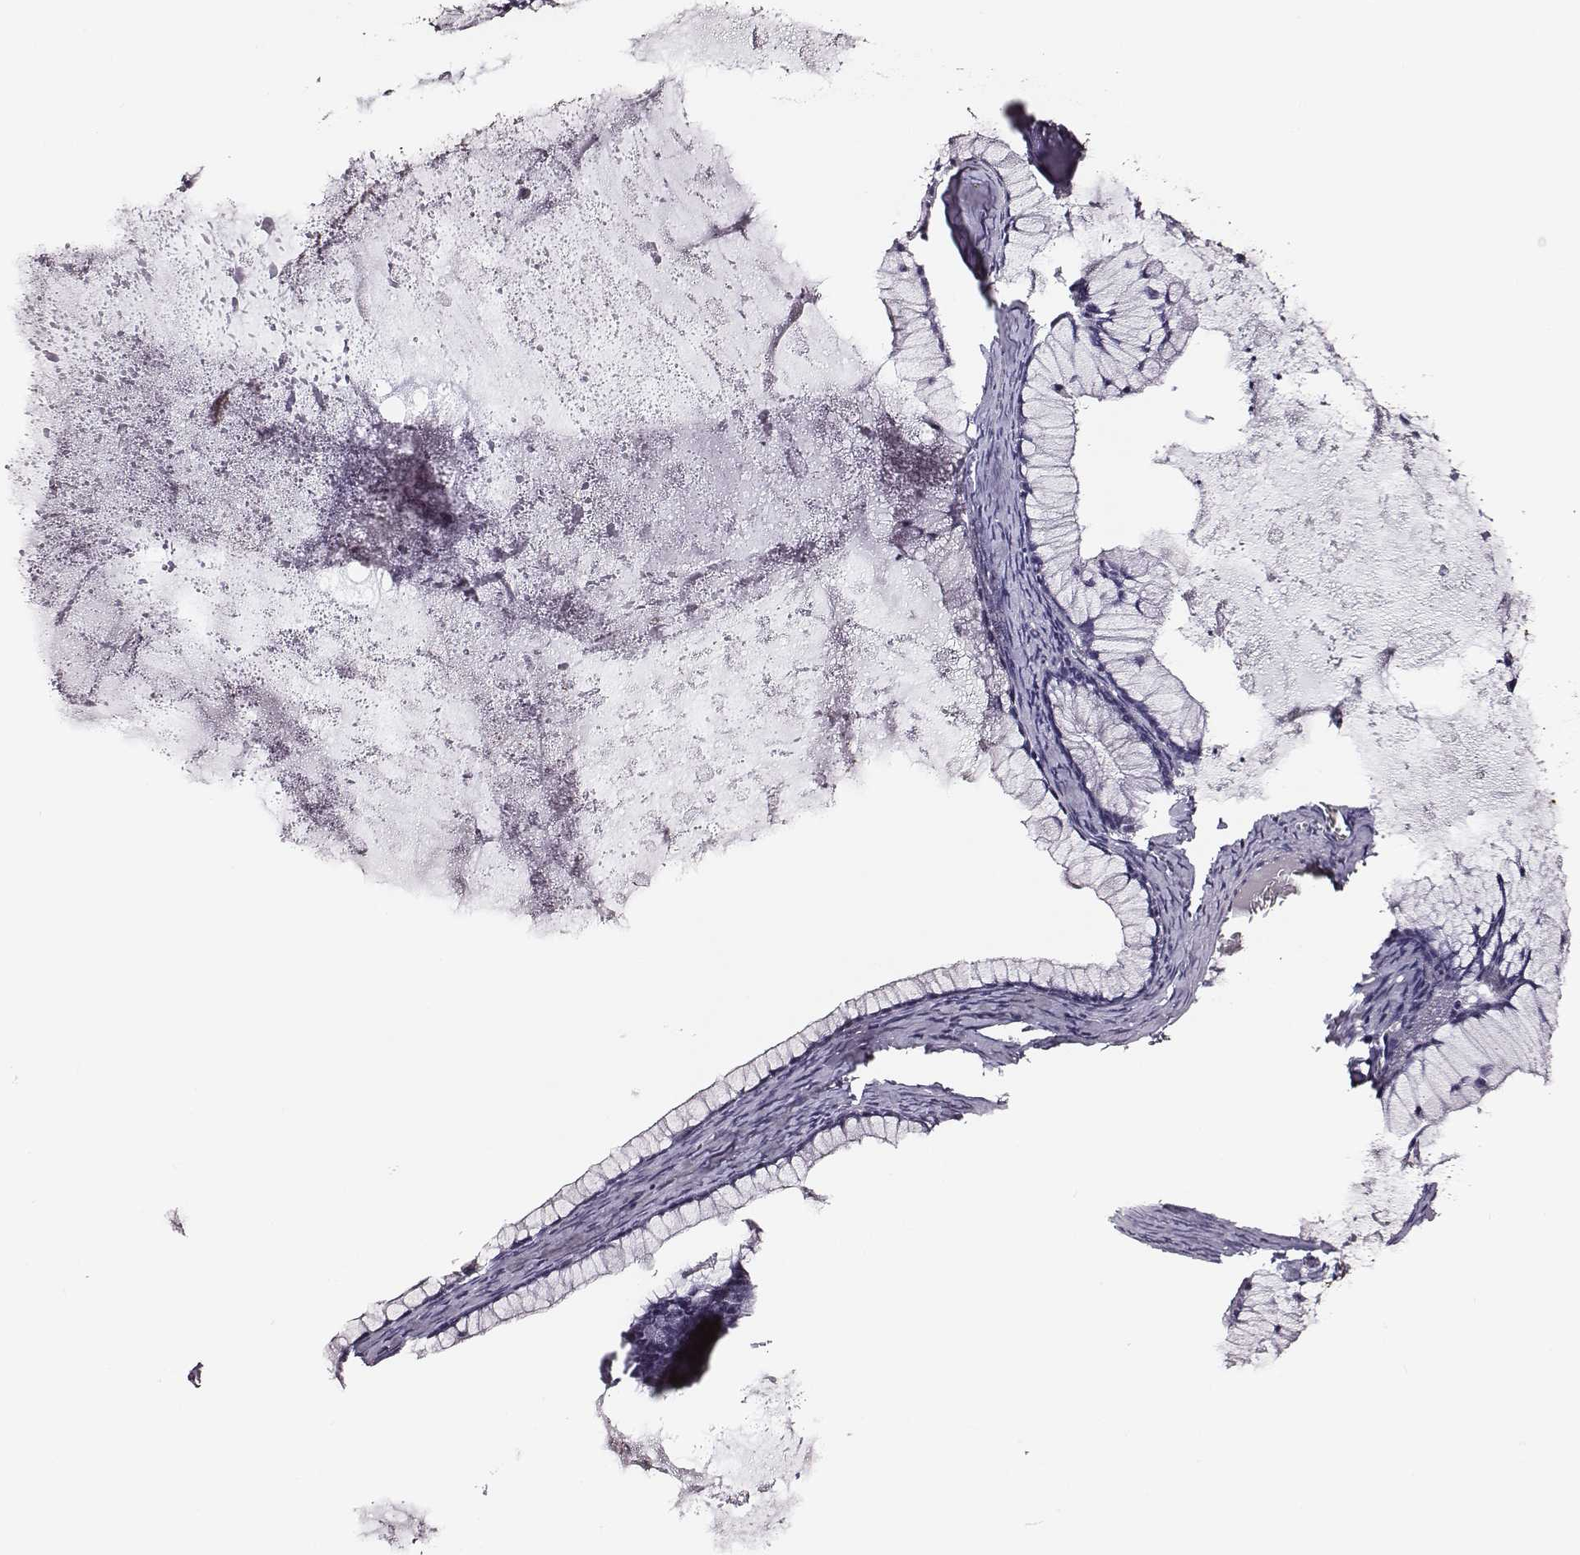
{"staining": {"intensity": "negative", "quantity": "none", "location": "none"}, "tissue": "ovarian cancer", "cell_type": "Tumor cells", "image_type": "cancer", "snomed": [{"axis": "morphology", "description": "Cystadenocarcinoma, mucinous, NOS"}, {"axis": "topography", "description": "Ovary"}], "caption": "DAB immunohistochemical staining of human mucinous cystadenocarcinoma (ovarian) shows no significant positivity in tumor cells.", "gene": "DPEP1", "patient": {"sex": "female", "age": 41}}